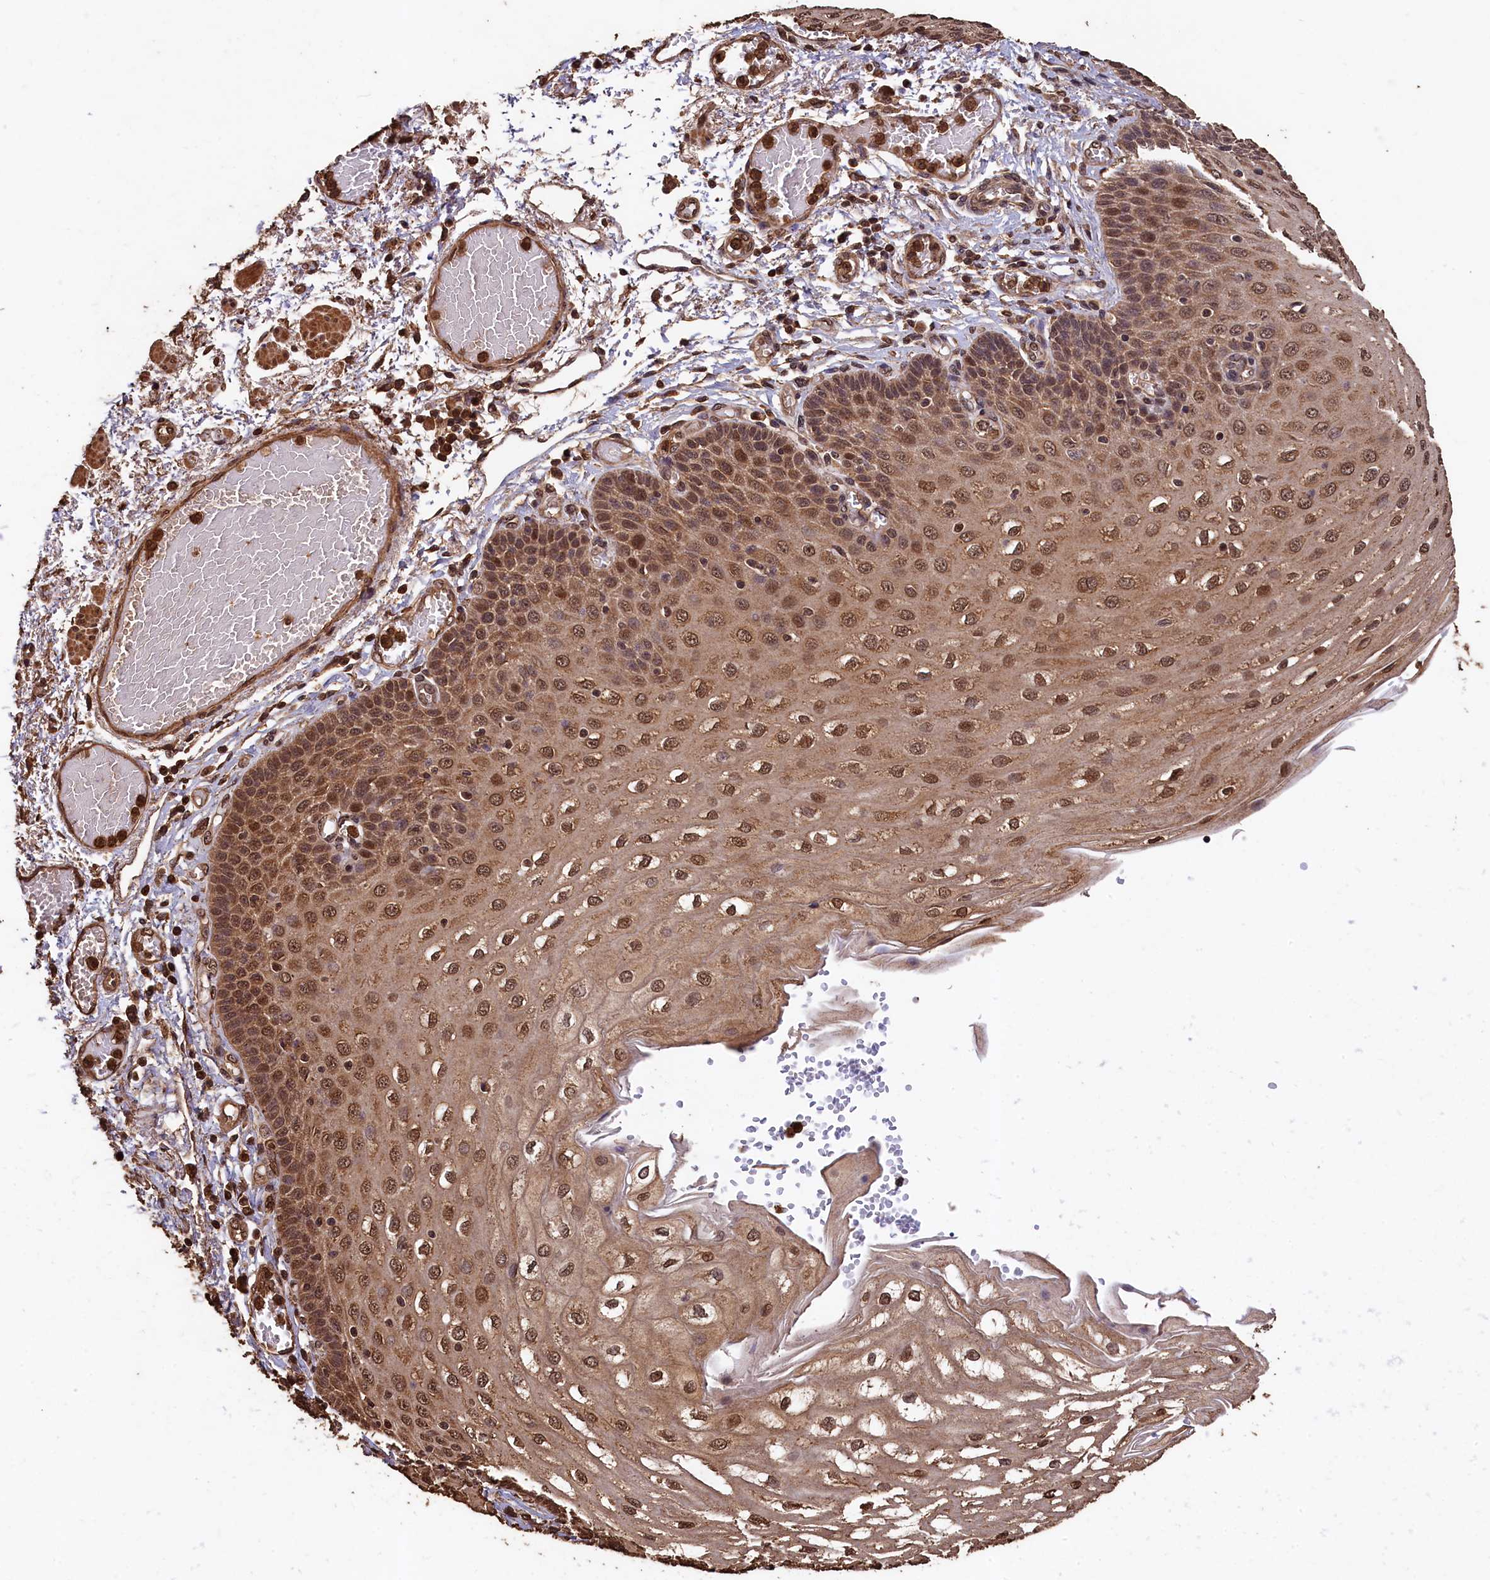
{"staining": {"intensity": "moderate", "quantity": ">75%", "location": "cytoplasmic/membranous,nuclear"}, "tissue": "esophagus", "cell_type": "Squamous epithelial cells", "image_type": "normal", "snomed": [{"axis": "morphology", "description": "Normal tissue, NOS"}, {"axis": "topography", "description": "Esophagus"}], "caption": "A high-resolution histopathology image shows immunohistochemistry (IHC) staining of benign esophagus, which displays moderate cytoplasmic/membranous,nuclear expression in approximately >75% of squamous epithelial cells. The staining was performed using DAB (3,3'-diaminobenzidine), with brown indicating positive protein expression. Nuclei are stained blue with hematoxylin.", "gene": "CEP57L1", "patient": {"sex": "male", "age": 81}}